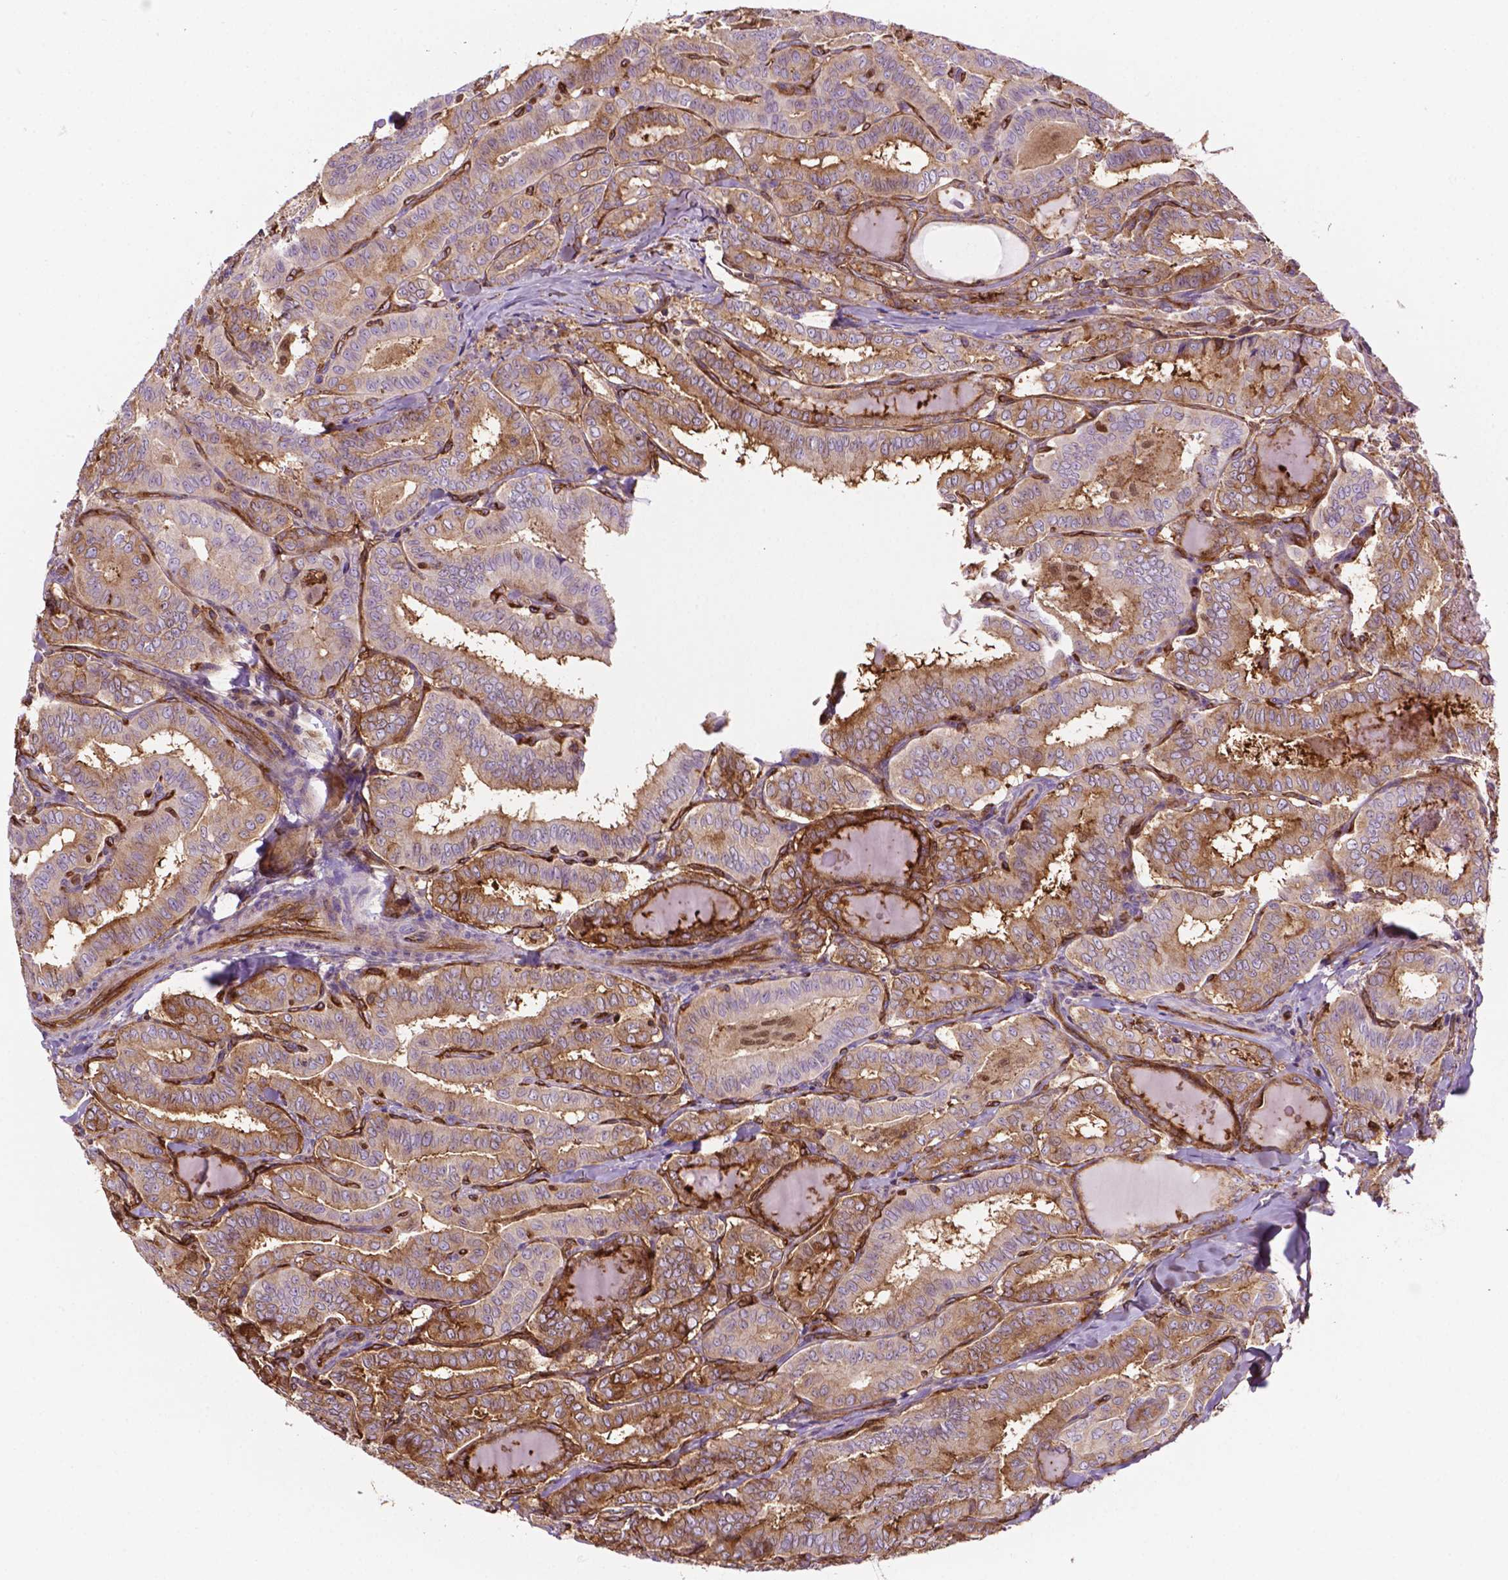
{"staining": {"intensity": "moderate", "quantity": "25%-75%", "location": "cytoplasmic/membranous"}, "tissue": "thyroid cancer", "cell_type": "Tumor cells", "image_type": "cancer", "snomed": [{"axis": "morphology", "description": "Papillary adenocarcinoma, NOS"}, {"axis": "morphology", "description": "Papillary adenoma metastatic"}, {"axis": "topography", "description": "Thyroid gland"}], "caption": "This micrograph demonstrates IHC staining of human papillary adenocarcinoma (thyroid), with medium moderate cytoplasmic/membranous expression in approximately 25%-75% of tumor cells.", "gene": "DCN", "patient": {"sex": "female", "age": 50}}